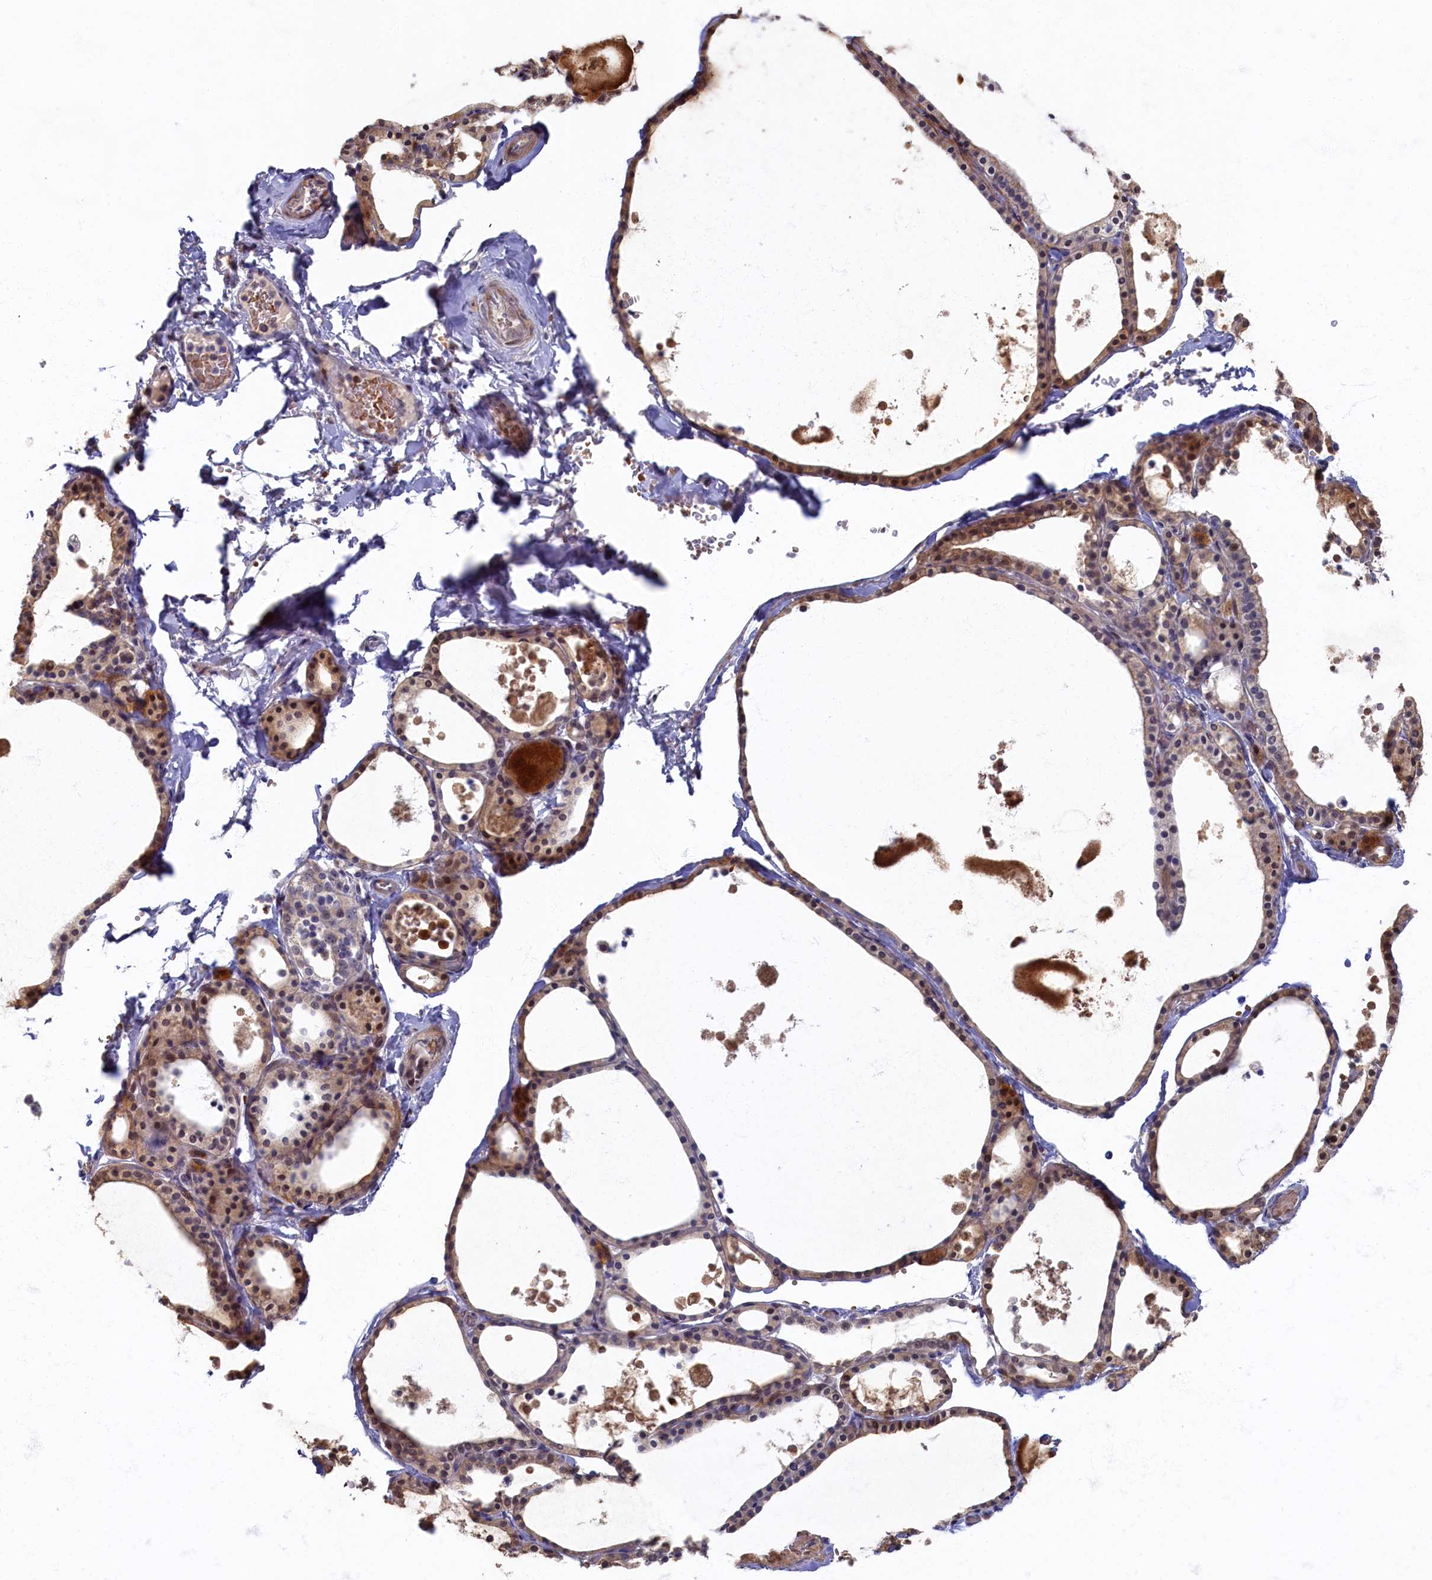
{"staining": {"intensity": "moderate", "quantity": "25%-75%", "location": "cytoplasmic/membranous,nuclear"}, "tissue": "thyroid gland", "cell_type": "Glandular cells", "image_type": "normal", "snomed": [{"axis": "morphology", "description": "Normal tissue, NOS"}, {"axis": "topography", "description": "Thyroid gland"}], "caption": "Protein expression analysis of benign thyroid gland displays moderate cytoplasmic/membranous,nuclear staining in about 25%-75% of glandular cells. The staining was performed using DAB, with brown indicating positive protein expression. Nuclei are stained blue with hematoxylin.", "gene": "HUNK", "patient": {"sex": "male", "age": 56}}